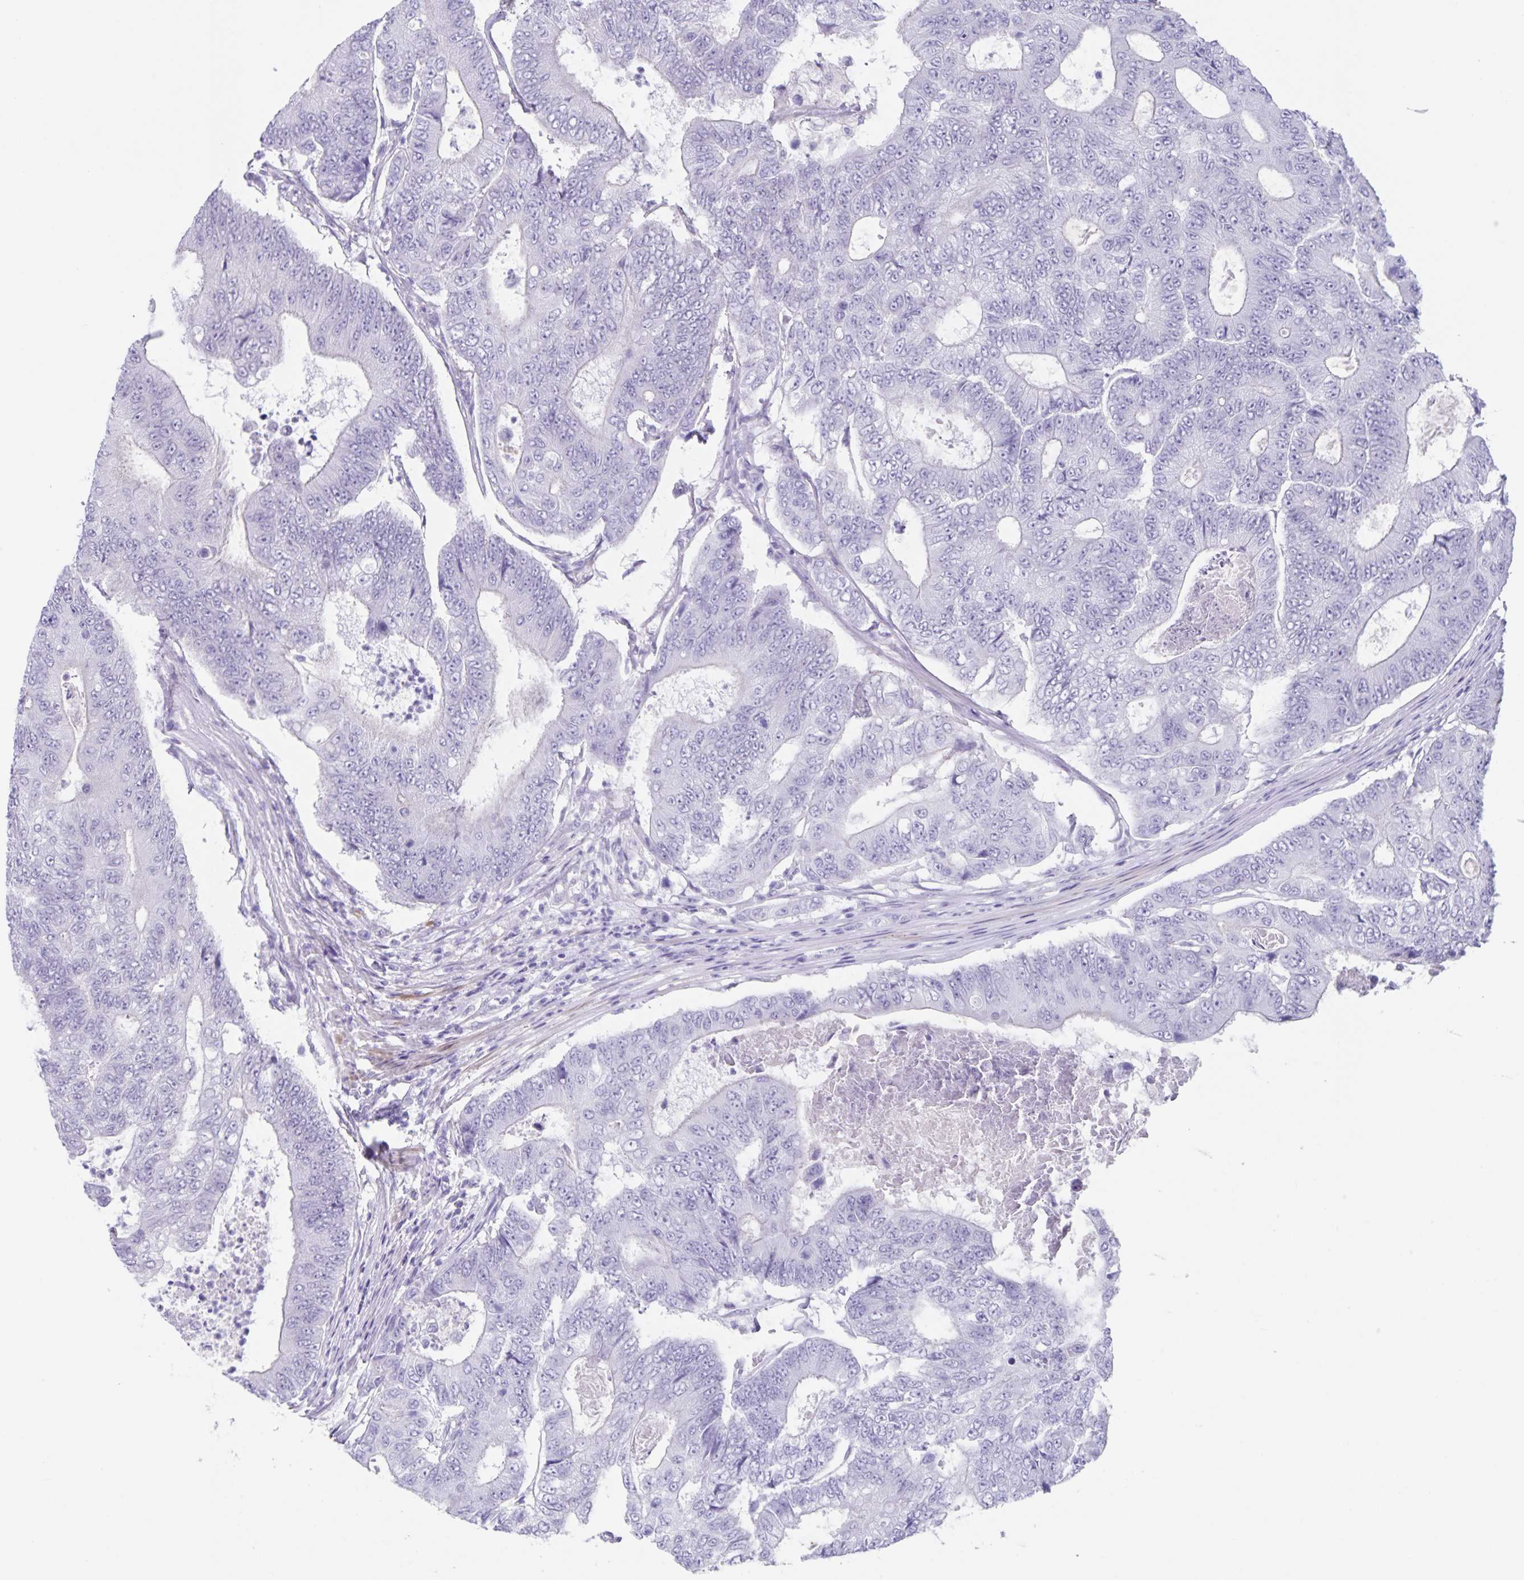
{"staining": {"intensity": "negative", "quantity": "none", "location": "none"}, "tissue": "colorectal cancer", "cell_type": "Tumor cells", "image_type": "cancer", "snomed": [{"axis": "morphology", "description": "Adenocarcinoma, NOS"}, {"axis": "topography", "description": "Colon"}], "caption": "High magnification brightfield microscopy of colorectal adenocarcinoma stained with DAB (brown) and counterstained with hematoxylin (blue): tumor cells show no significant positivity.", "gene": "C11orf42", "patient": {"sex": "female", "age": 48}}